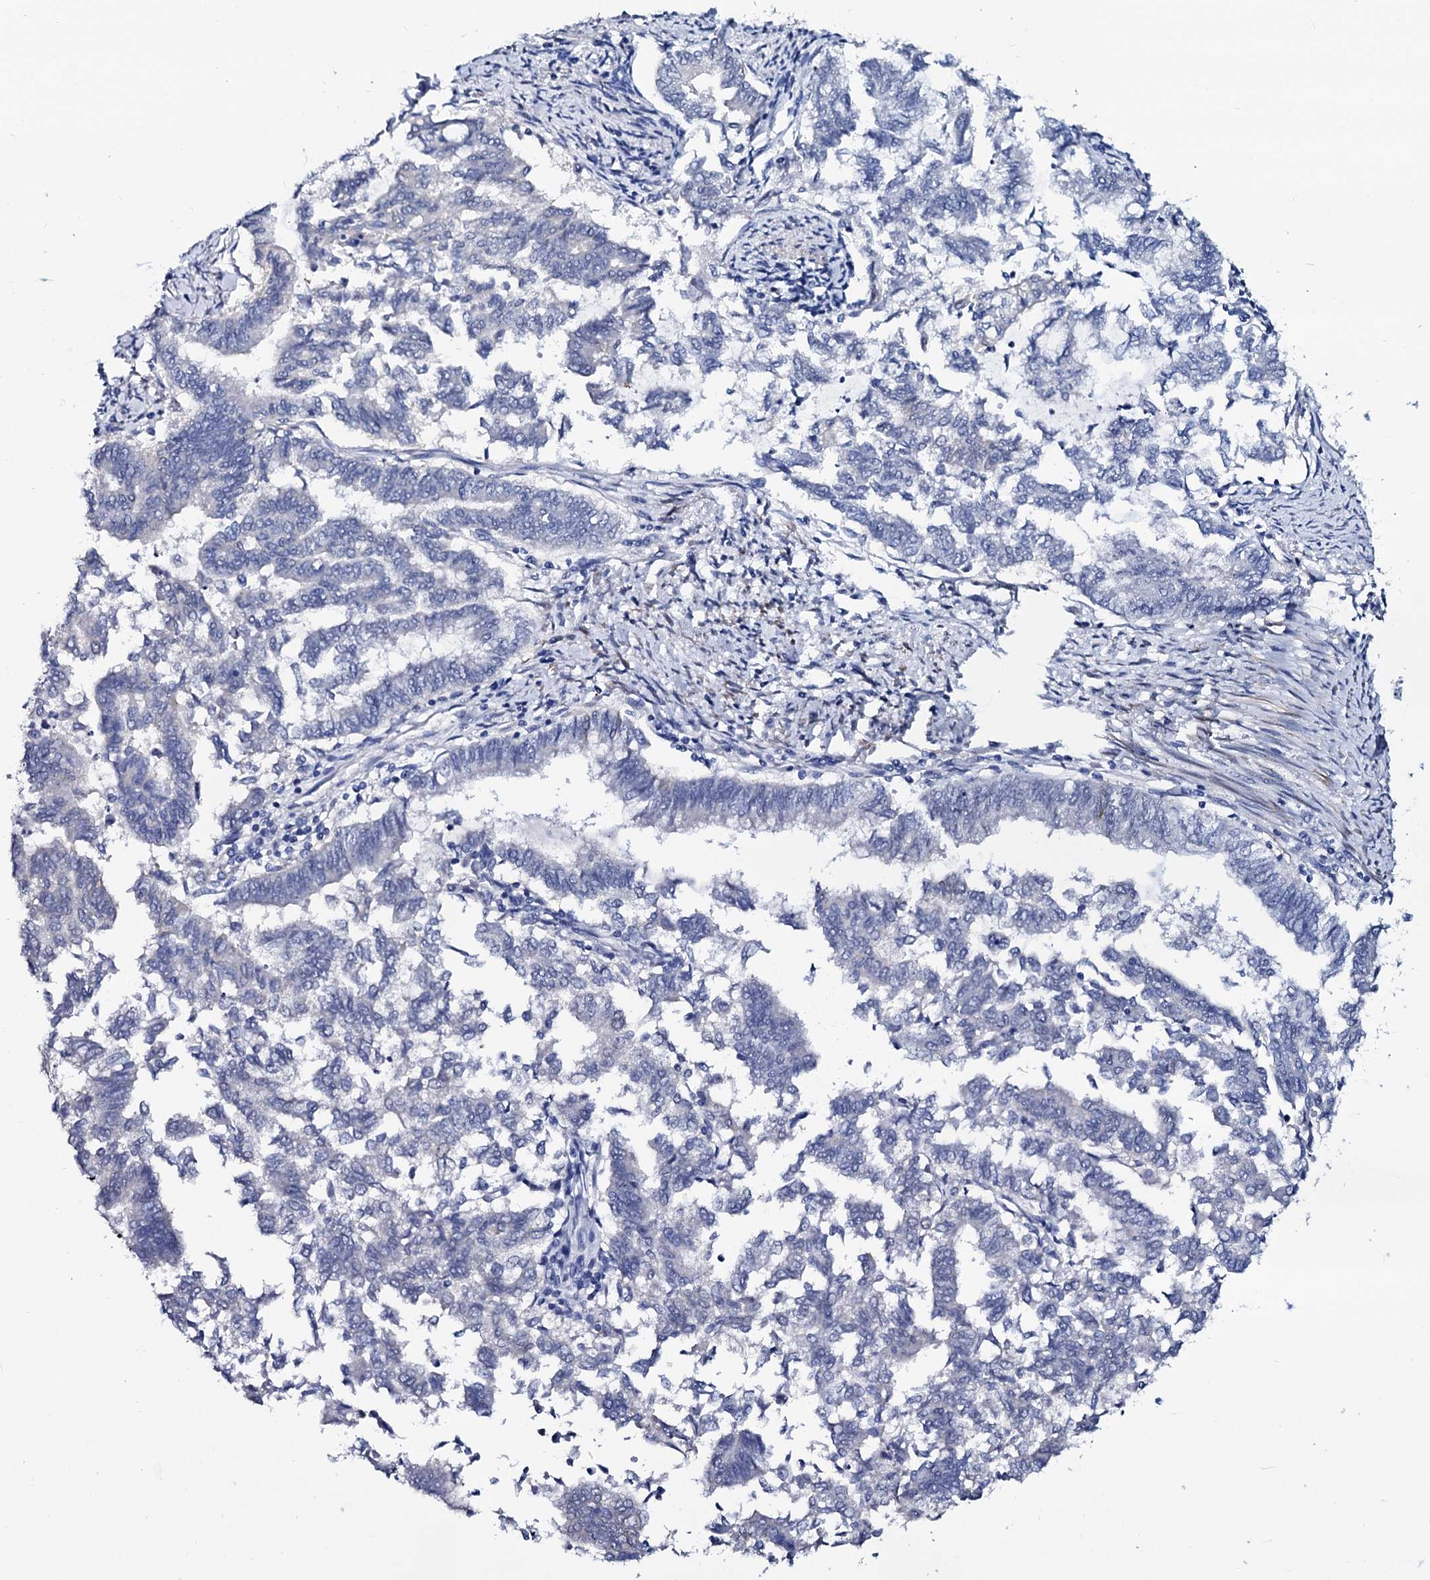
{"staining": {"intensity": "negative", "quantity": "none", "location": "none"}, "tissue": "endometrial cancer", "cell_type": "Tumor cells", "image_type": "cancer", "snomed": [{"axis": "morphology", "description": "Adenocarcinoma, NOS"}, {"axis": "topography", "description": "Endometrium"}], "caption": "Tumor cells are negative for protein expression in human endometrial cancer. (Immunohistochemistry (ihc), brightfield microscopy, high magnification).", "gene": "GYS2", "patient": {"sex": "female", "age": 79}}